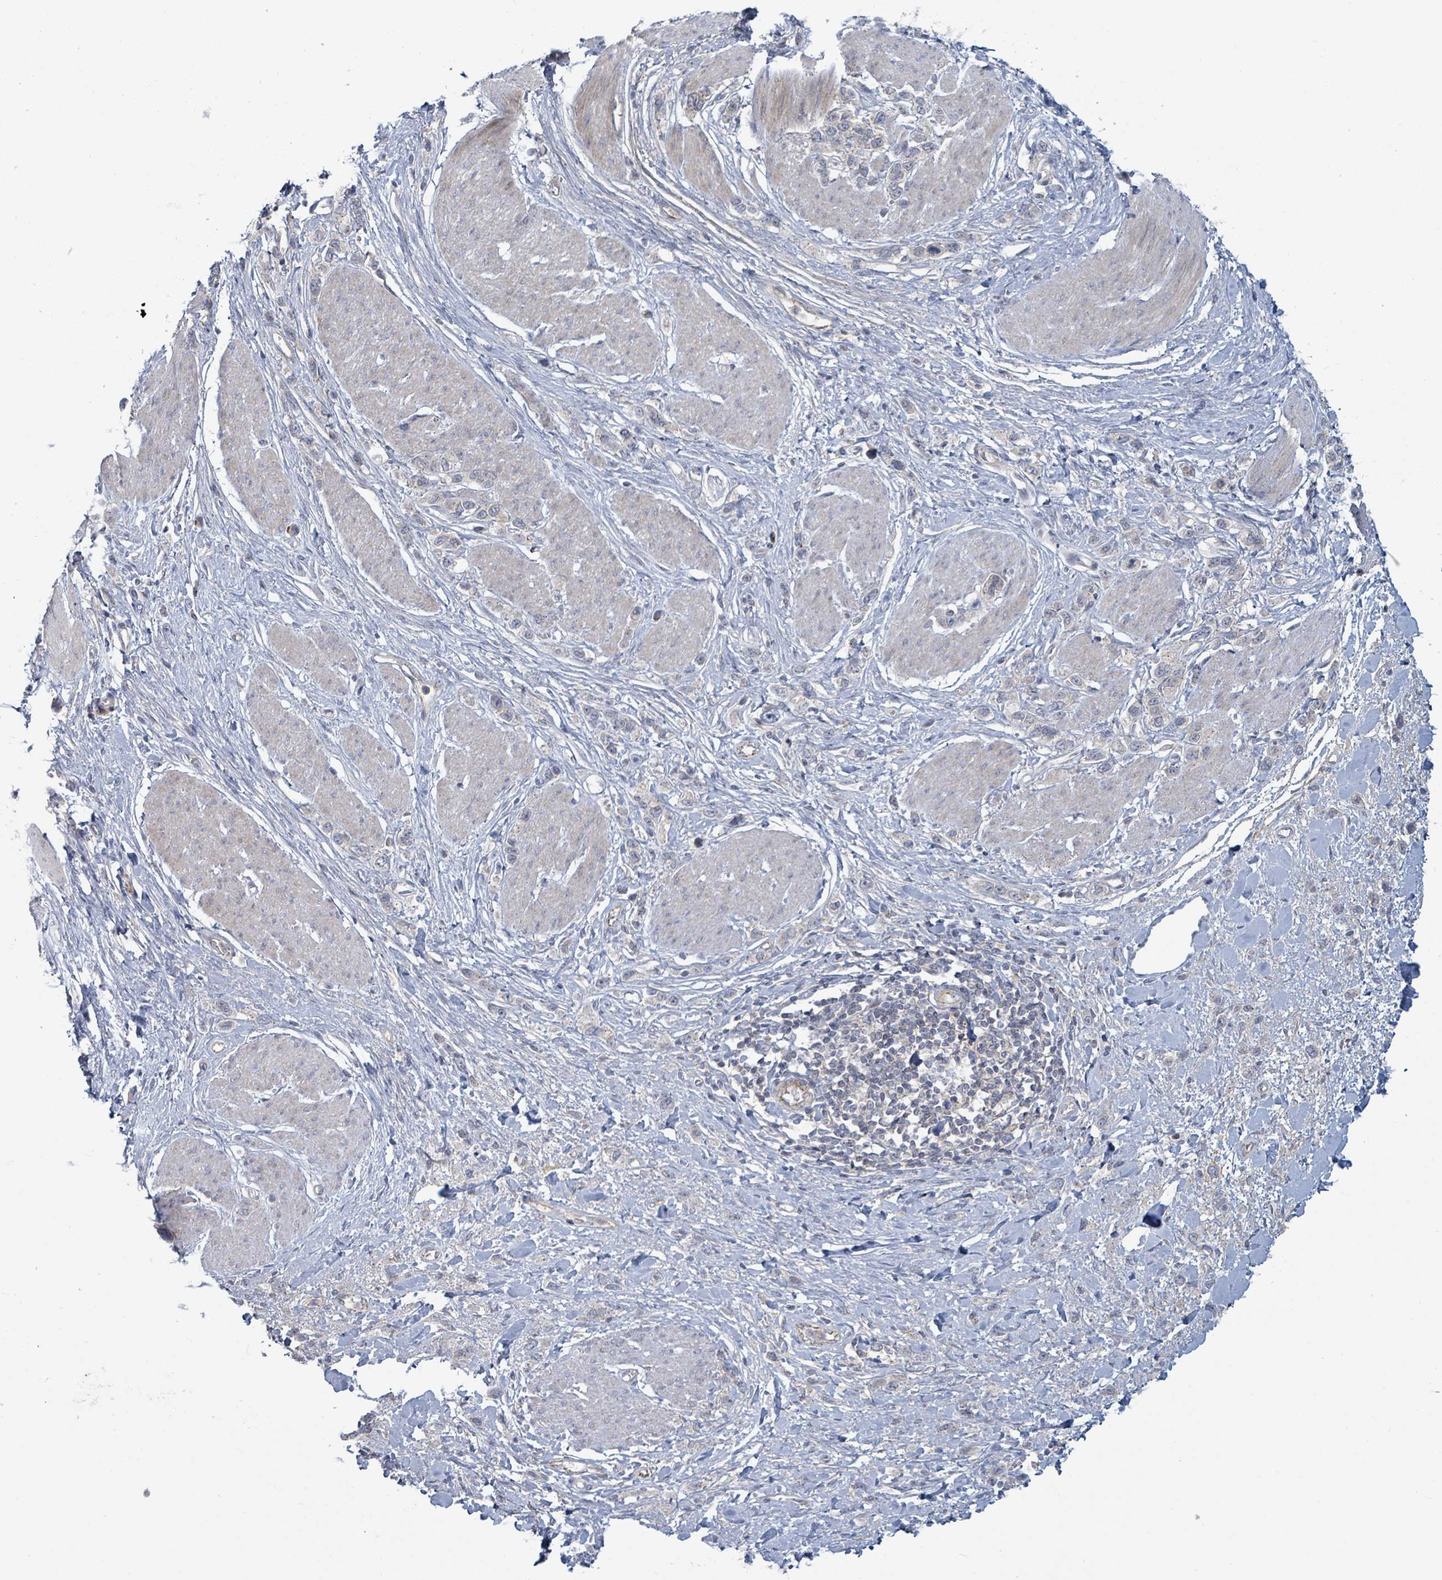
{"staining": {"intensity": "negative", "quantity": "none", "location": "none"}, "tissue": "stomach cancer", "cell_type": "Tumor cells", "image_type": "cancer", "snomed": [{"axis": "morphology", "description": "Adenocarcinoma, NOS"}, {"axis": "topography", "description": "Stomach"}], "caption": "This is a micrograph of immunohistochemistry (IHC) staining of adenocarcinoma (stomach), which shows no expression in tumor cells.", "gene": "COL5A3", "patient": {"sex": "female", "age": 65}}